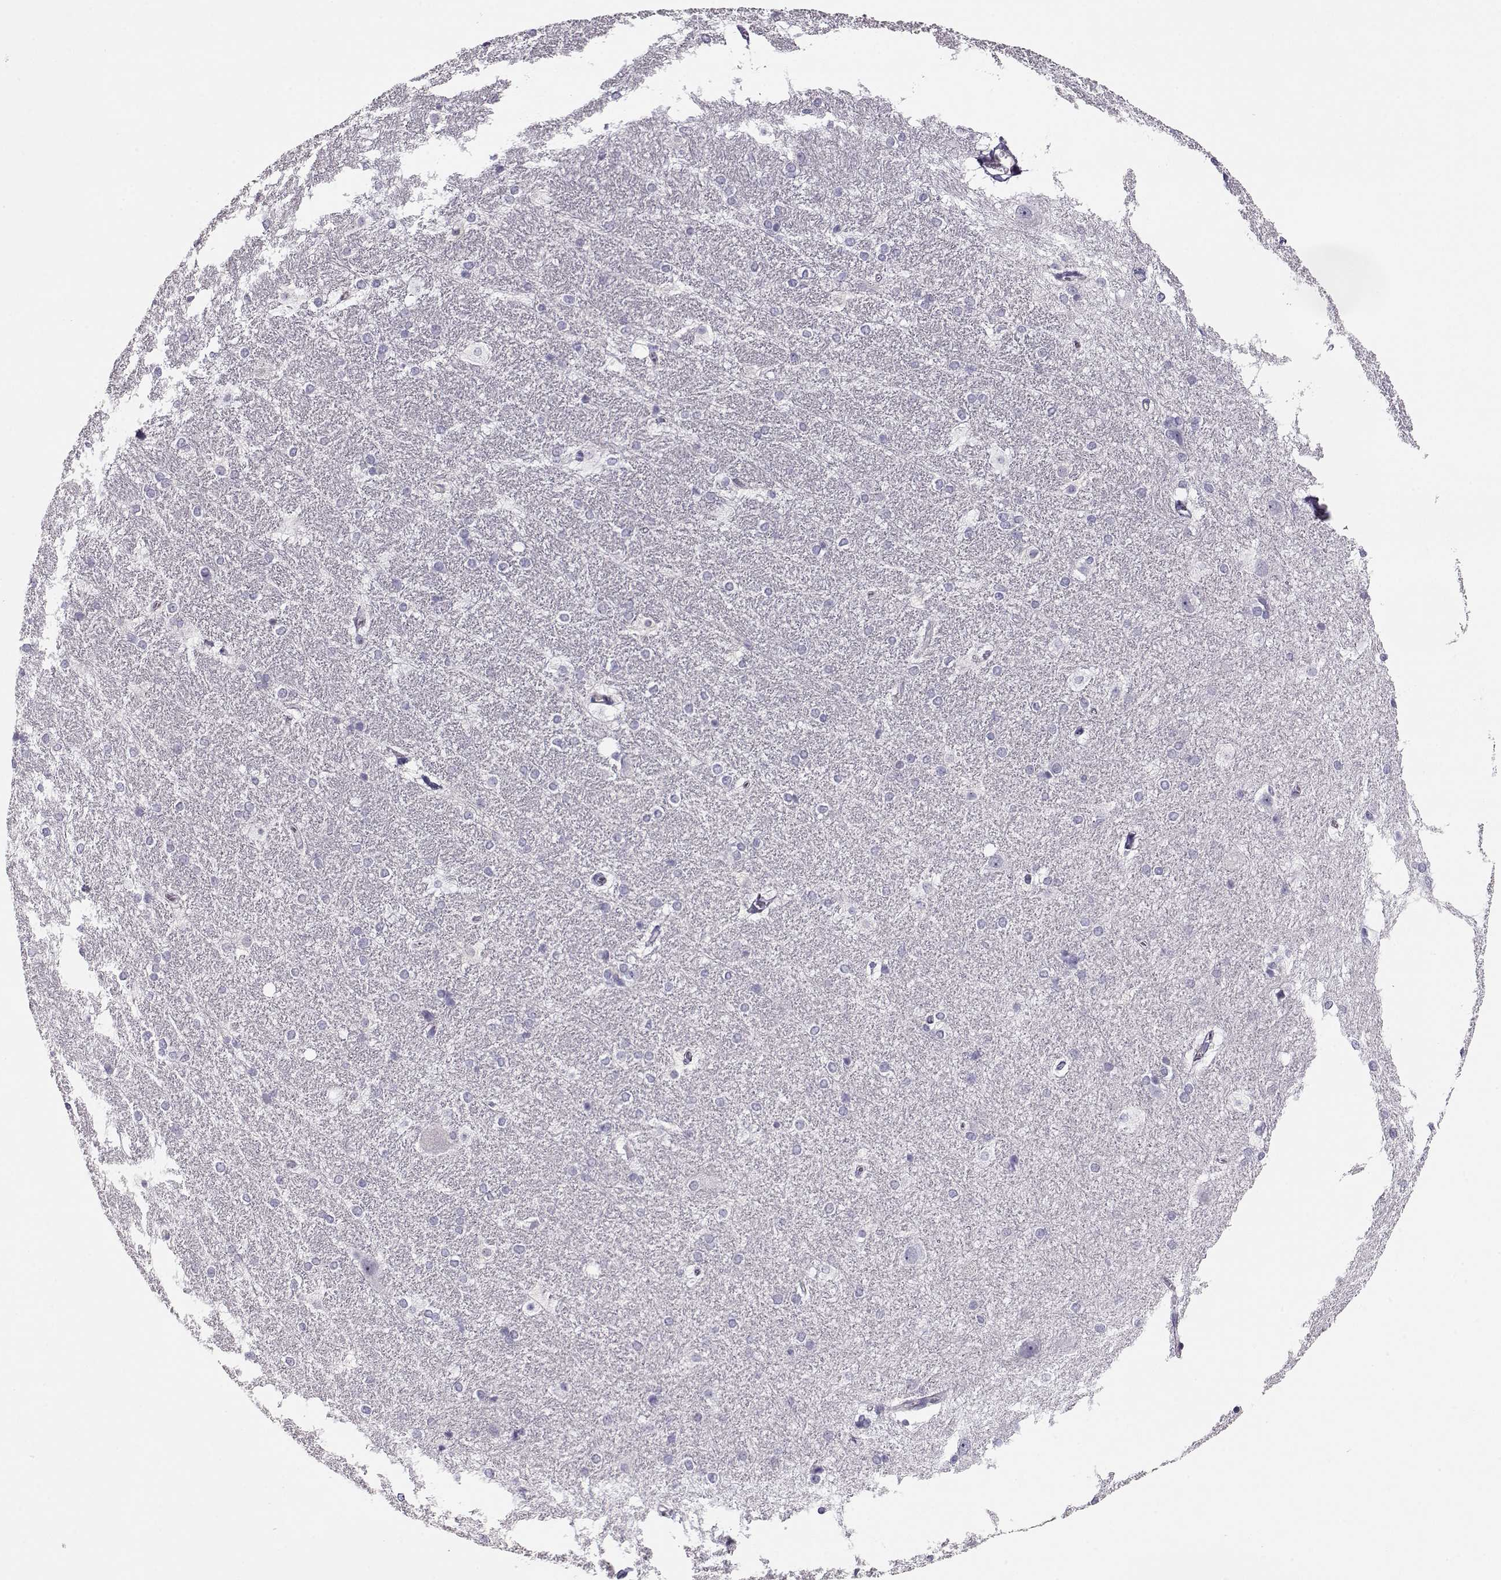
{"staining": {"intensity": "negative", "quantity": "none", "location": "none"}, "tissue": "hippocampus", "cell_type": "Glial cells", "image_type": "normal", "snomed": [{"axis": "morphology", "description": "Normal tissue, NOS"}, {"axis": "topography", "description": "Cerebral cortex"}, {"axis": "topography", "description": "Hippocampus"}], "caption": "Immunohistochemical staining of benign hippocampus exhibits no significant expression in glial cells. Nuclei are stained in blue.", "gene": "CRX", "patient": {"sex": "female", "age": 19}}